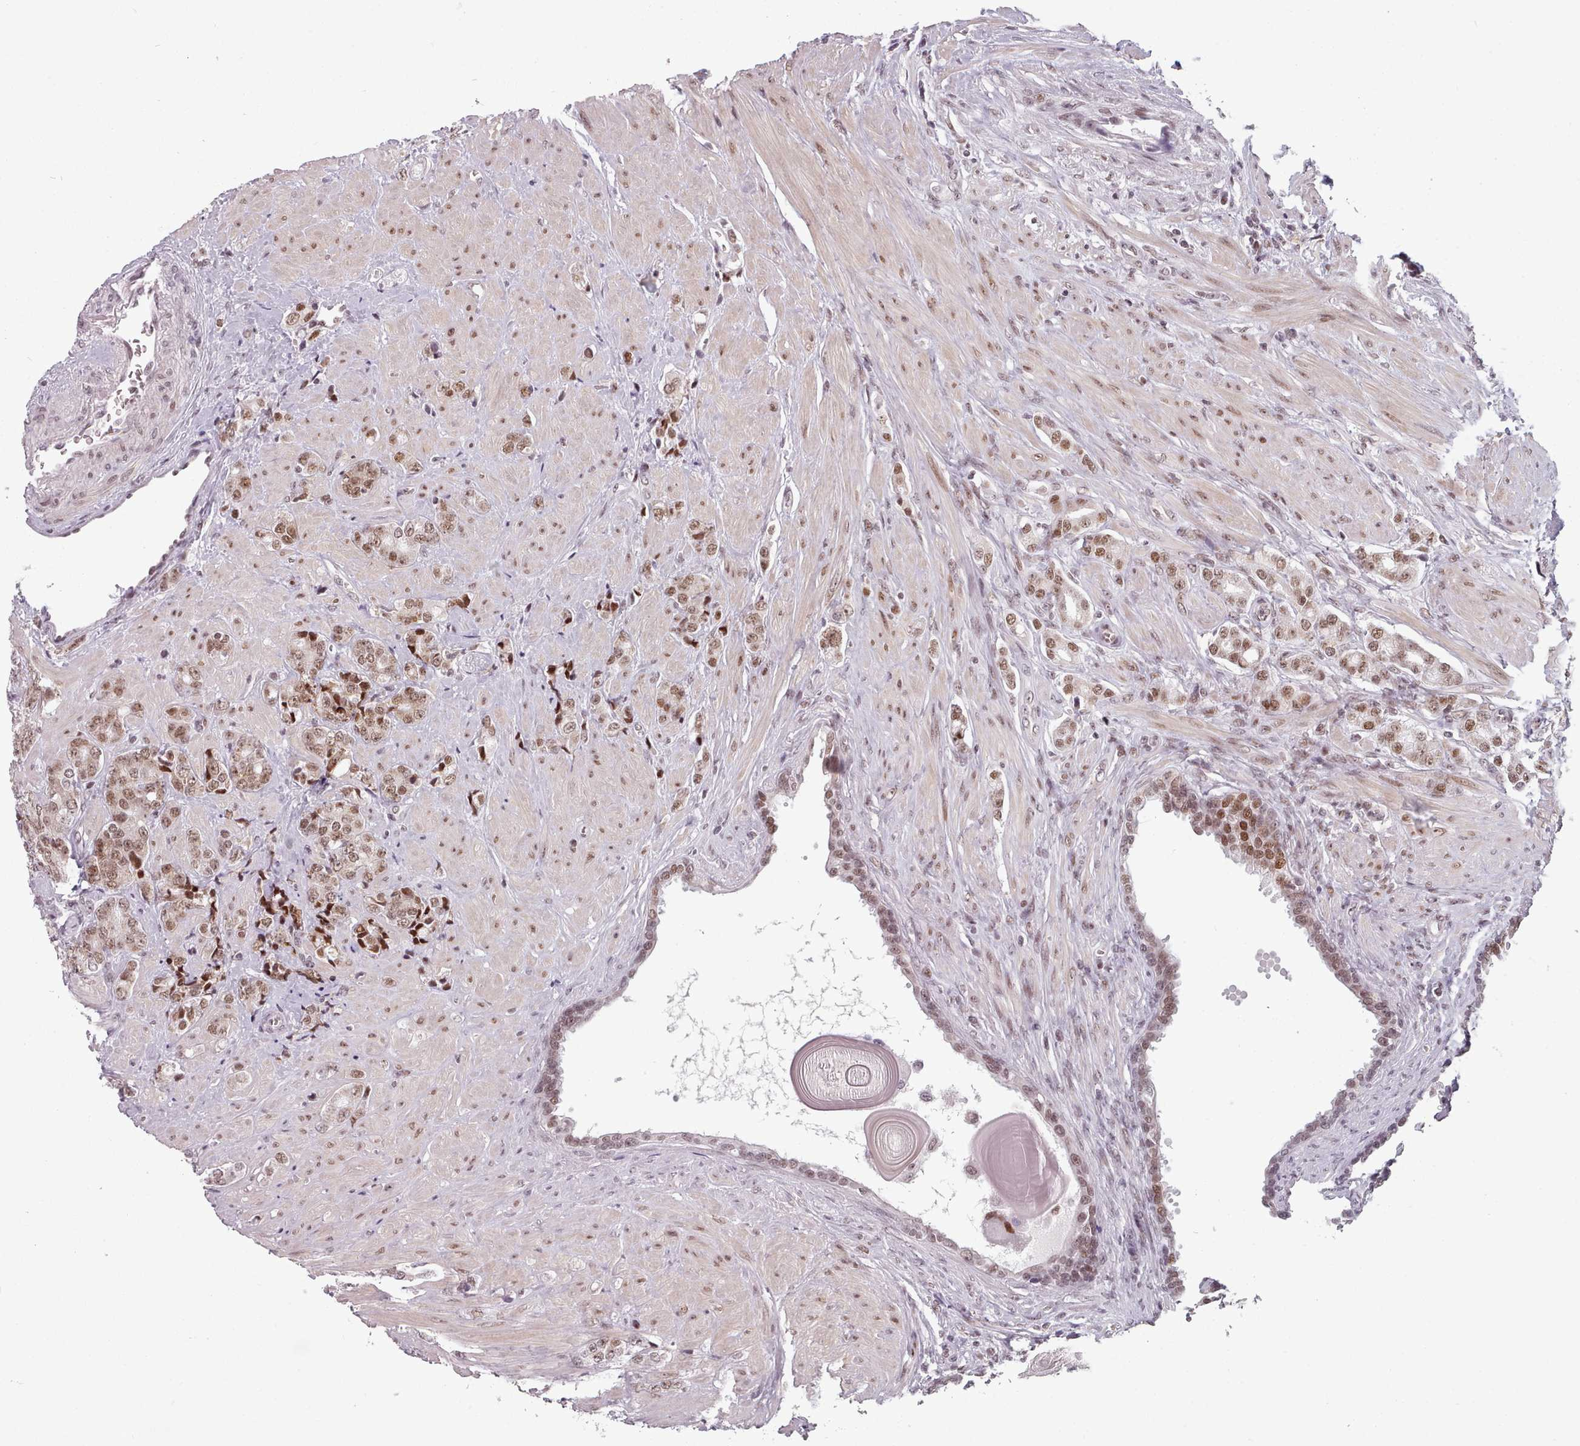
{"staining": {"intensity": "moderate", "quantity": ">75%", "location": "nuclear"}, "tissue": "prostate cancer", "cell_type": "Tumor cells", "image_type": "cancer", "snomed": [{"axis": "morphology", "description": "Adenocarcinoma, High grade"}, {"axis": "topography", "description": "Prostate"}], "caption": "This image exhibits immunohistochemistry (IHC) staining of high-grade adenocarcinoma (prostate), with medium moderate nuclear expression in about >75% of tumor cells.", "gene": "SRSF9", "patient": {"sex": "male", "age": 62}}